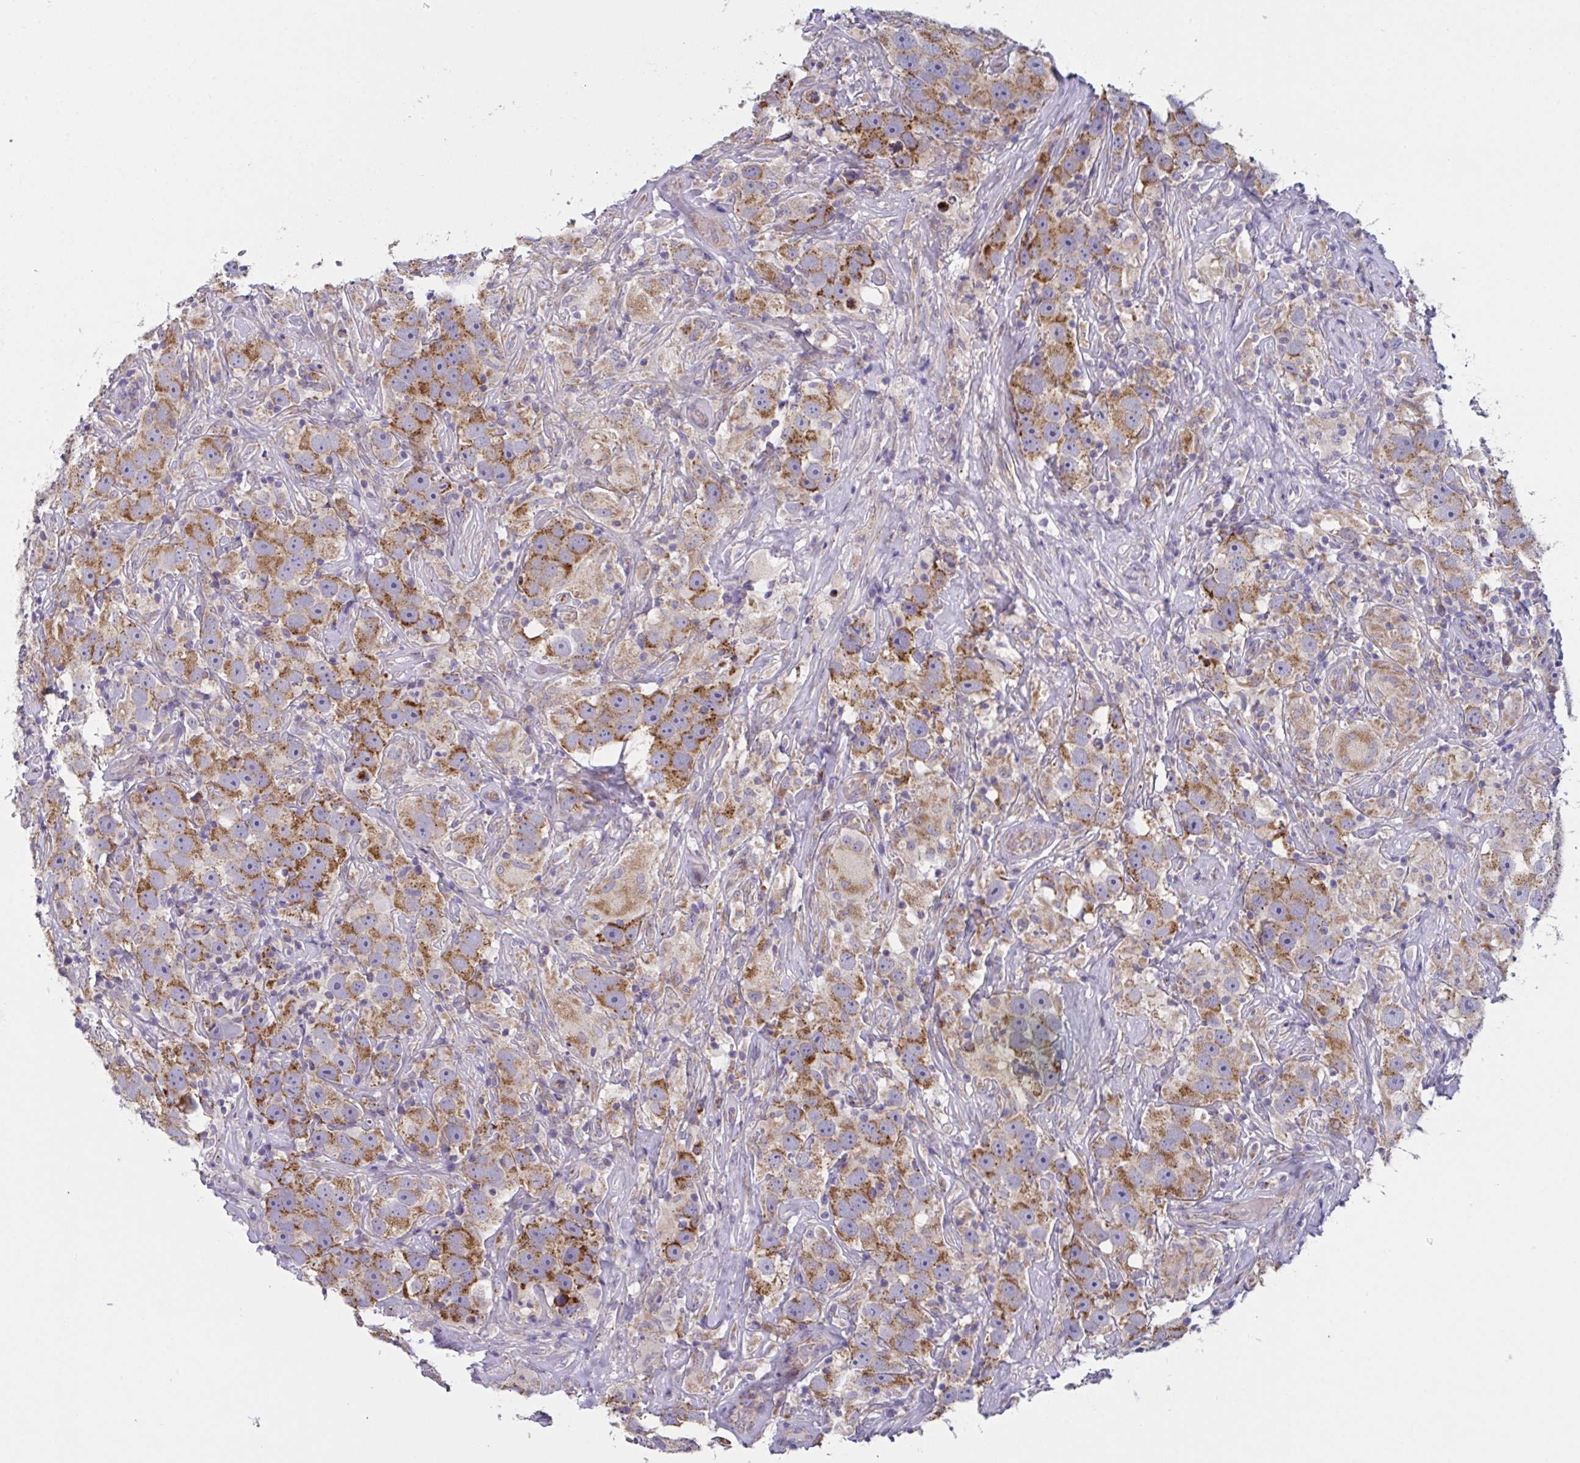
{"staining": {"intensity": "moderate", "quantity": ">75%", "location": "cytoplasmic/membranous"}, "tissue": "testis cancer", "cell_type": "Tumor cells", "image_type": "cancer", "snomed": [{"axis": "morphology", "description": "Seminoma, NOS"}, {"axis": "topography", "description": "Testis"}], "caption": "Human seminoma (testis) stained with a protein marker demonstrates moderate staining in tumor cells.", "gene": "MRPS2", "patient": {"sex": "male", "age": 49}}